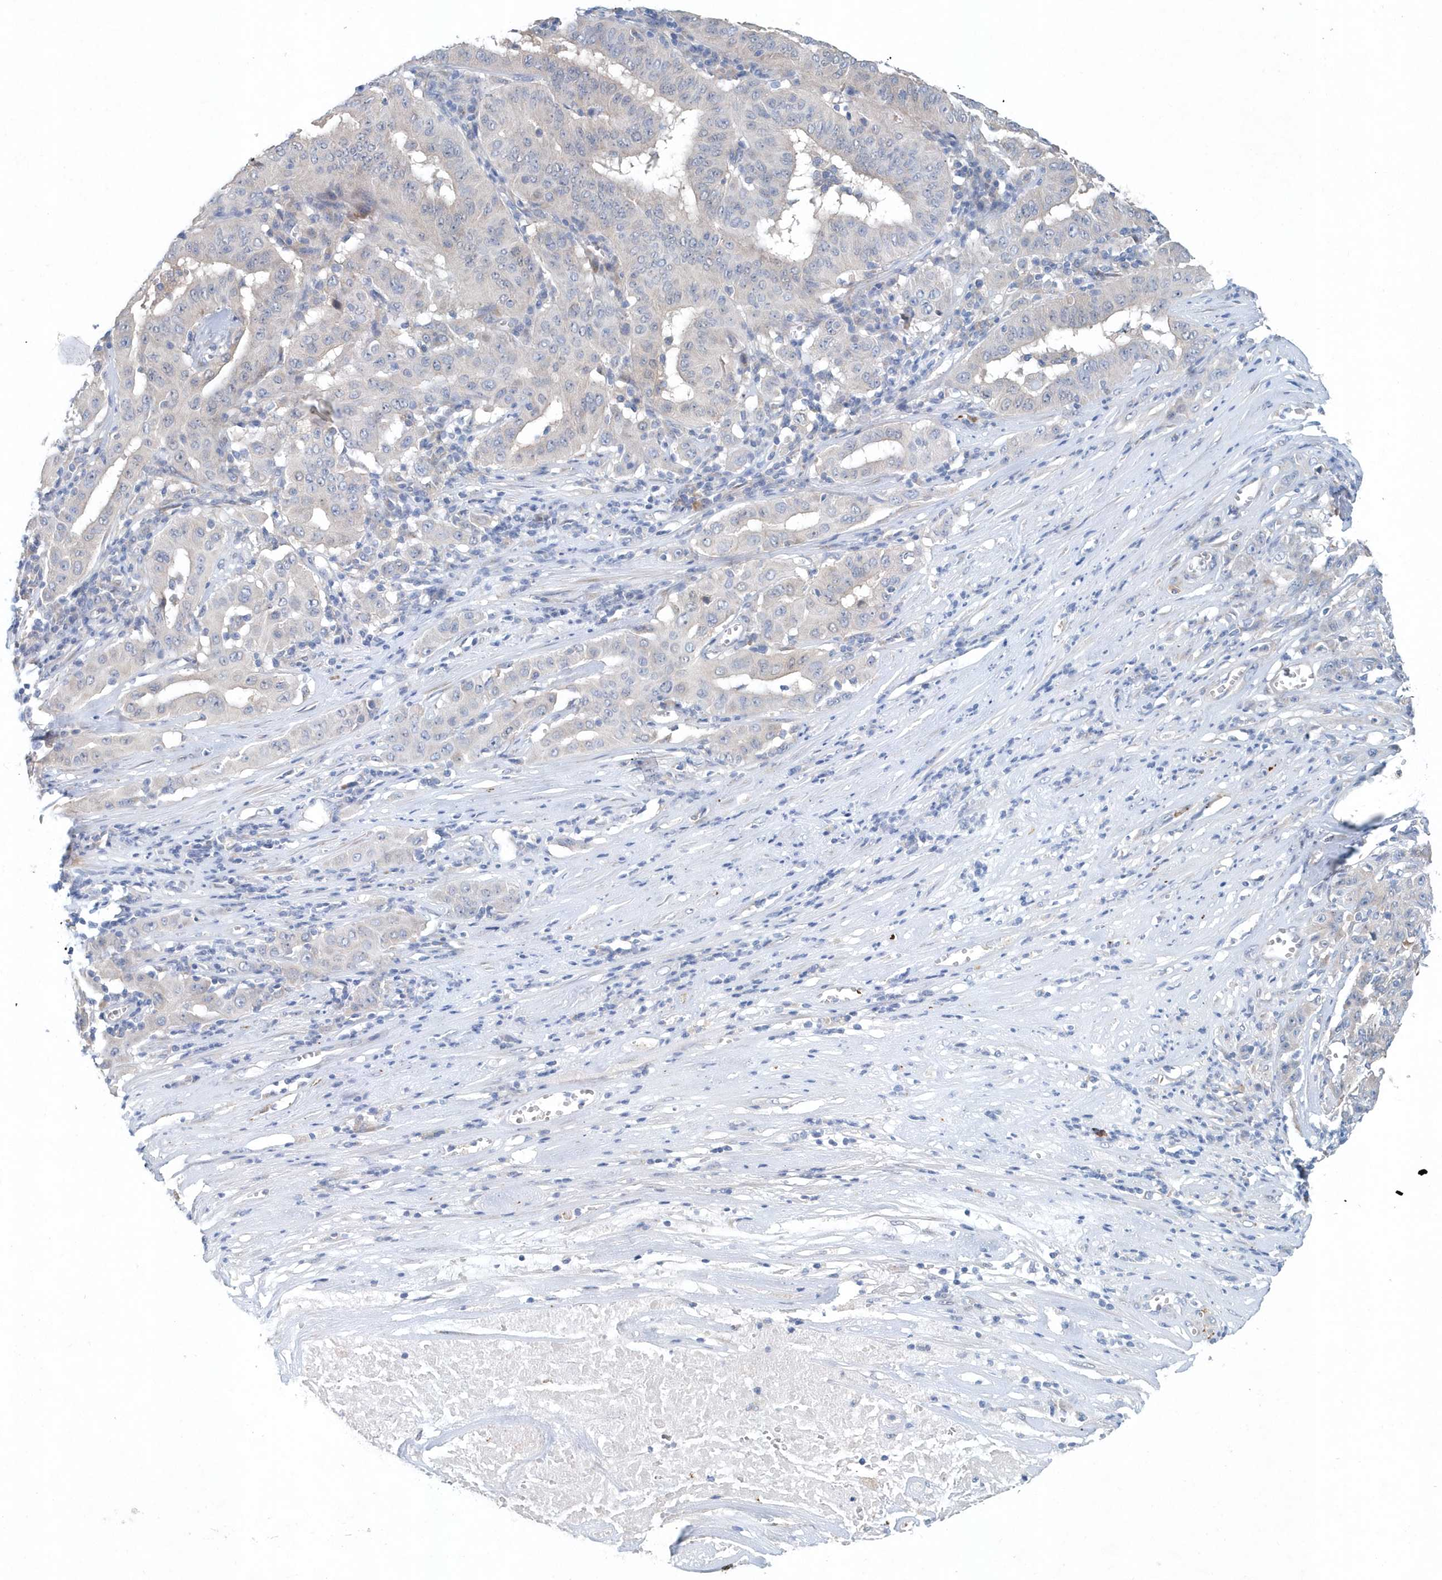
{"staining": {"intensity": "negative", "quantity": "none", "location": "none"}, "tissue": "pancreatic cancer", "cell_type": "Tumor cells", "image_type": "cancer", "snomed": [{"axis": "morphology", "description": "Adenocarcinoma, NOS"}, {"axis": "topography", "description": "Pancreas"}], "caption": "This is an immunohistochemistry photomicrograph of pancreatic cancer. There is no staining in tumor cells.", "gene": "PFN2", "patient": {"sex": "male", "age": 63}}